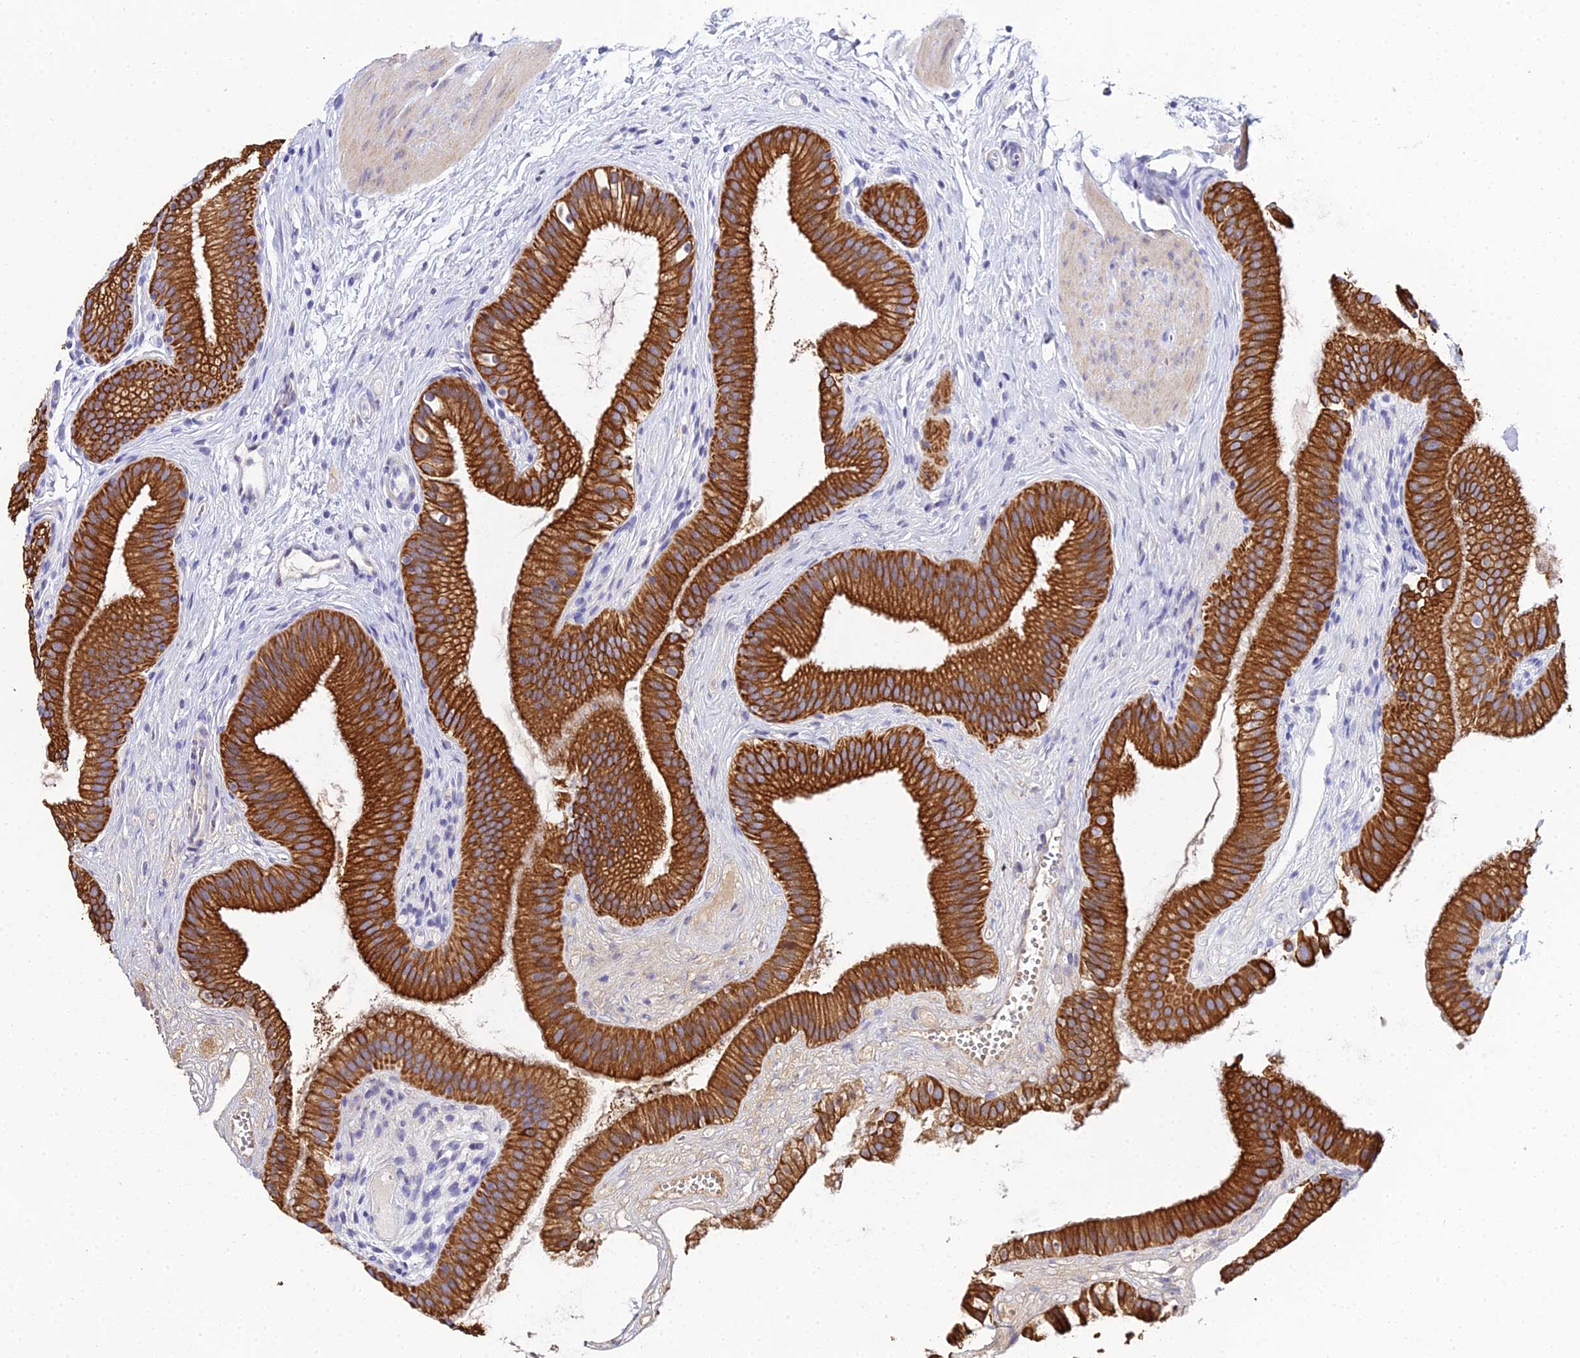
{"staining": {"intensity": "strong", "quantity": ">75%", "location": "cytoplasmic/membranous"}, "tissue": "gallbladder", "cell_type": "Glandular cells", "image_type": "normal", "snomed": [{"axis": "morphology", "description": "Normal tissue, NOS"}, {"axis": "topography", "description": "Gallbladder"}], "caption": "Gallbladder stained with a brown dye demonstrates strong cytoplasmic/membranous positive positivity in about >75% of glandular cells.", "gene": "ZXDA", "patient": {"sex": "female", "age": 54}}